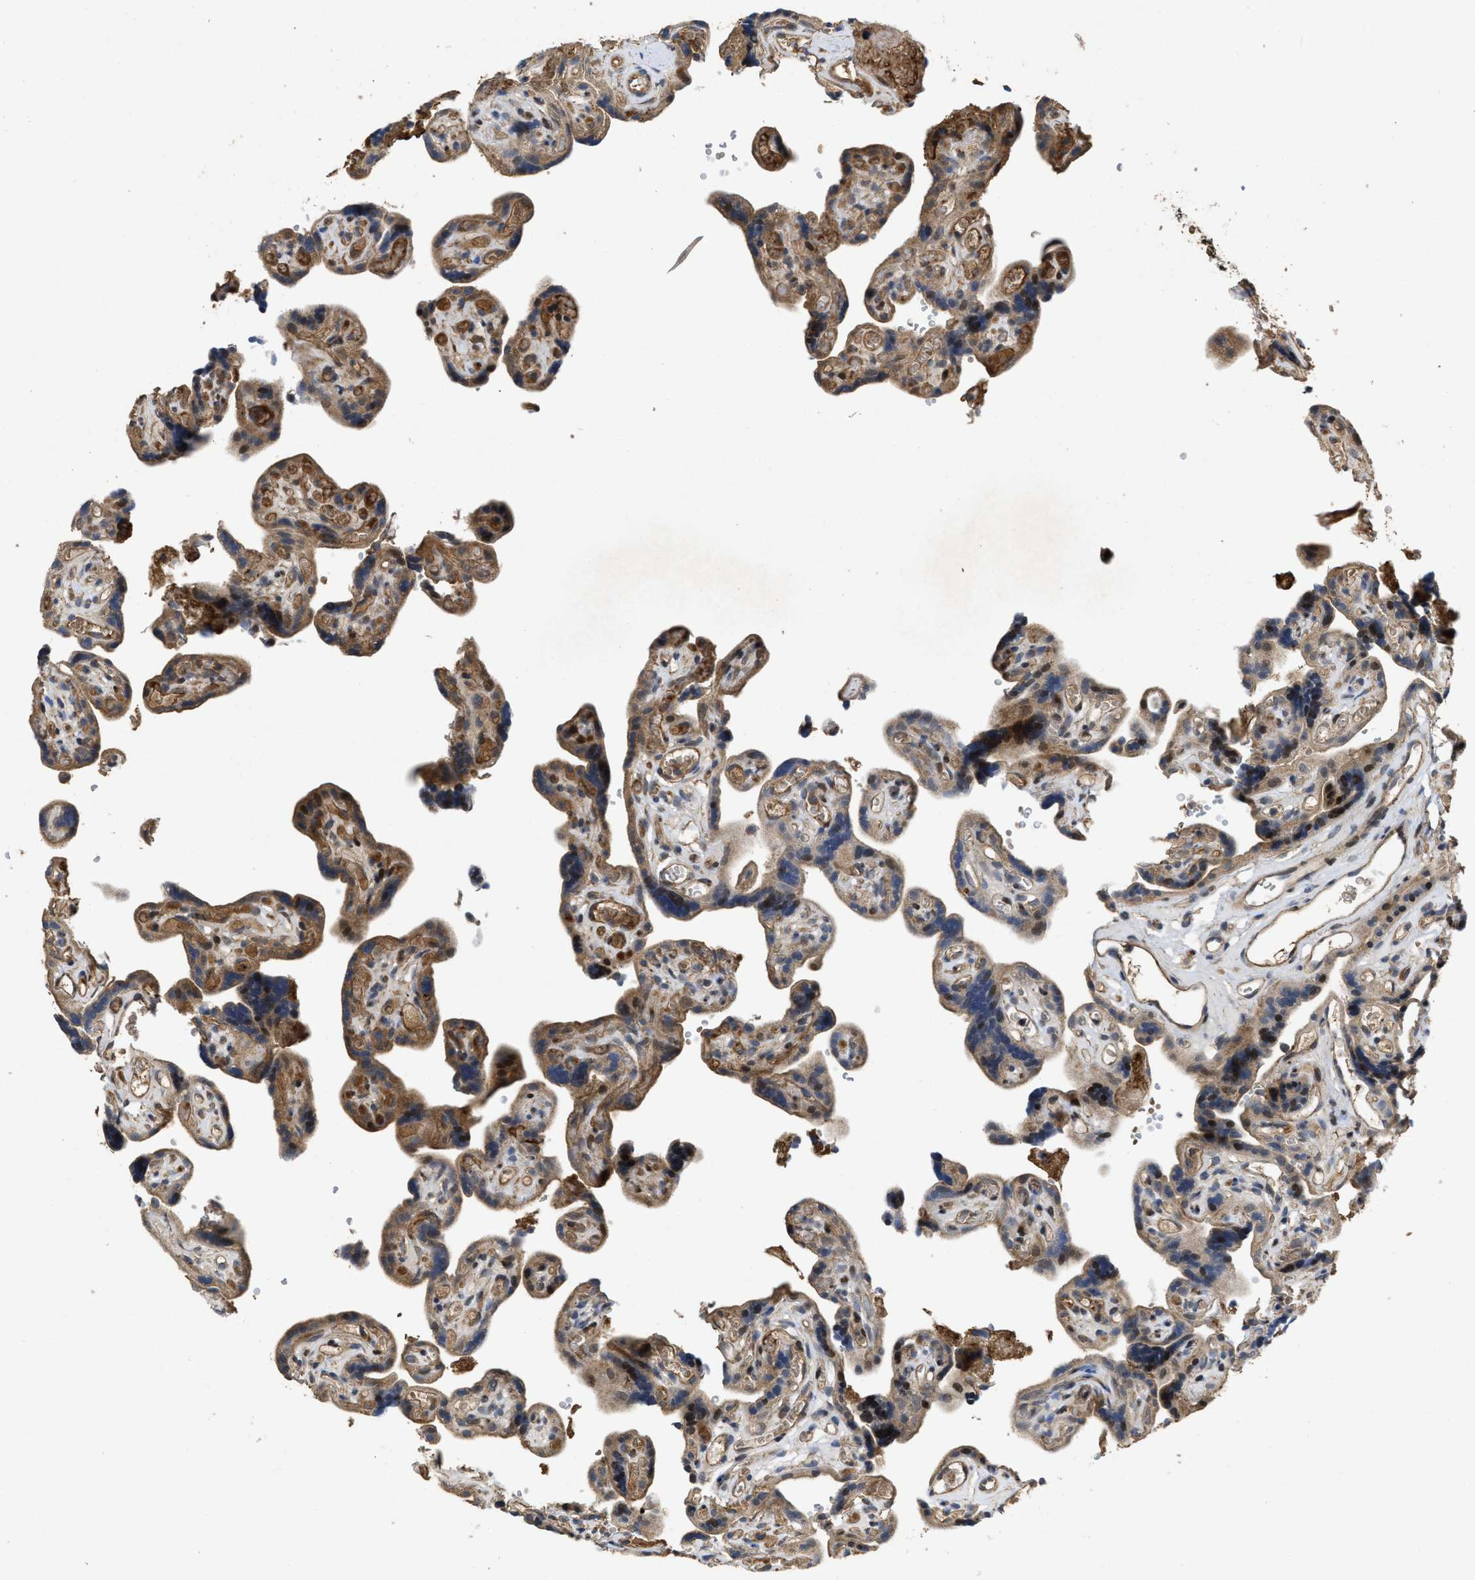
{"staining": {"intensity": "moderate", "quantity": ">75%", "location": "cytoplasmic/membranous,nuclear"}, "tissue": "placenta", "cell_type": "Trophoblastic cells", "image_type": "normal", "snomed": [{"axis": "morphology", "description": "Normal tissue, NOS"}, {"axis": "topography", "description": "Placenta"}], "caption": "Trophoblastic cells display medium levels of moderate cytoplasmic/membranous,nuclear staining in approximately >75% of cells in unremarkable placenta.", "gene": "CBR3", "patient": {"sex": "female", "age": 30}}